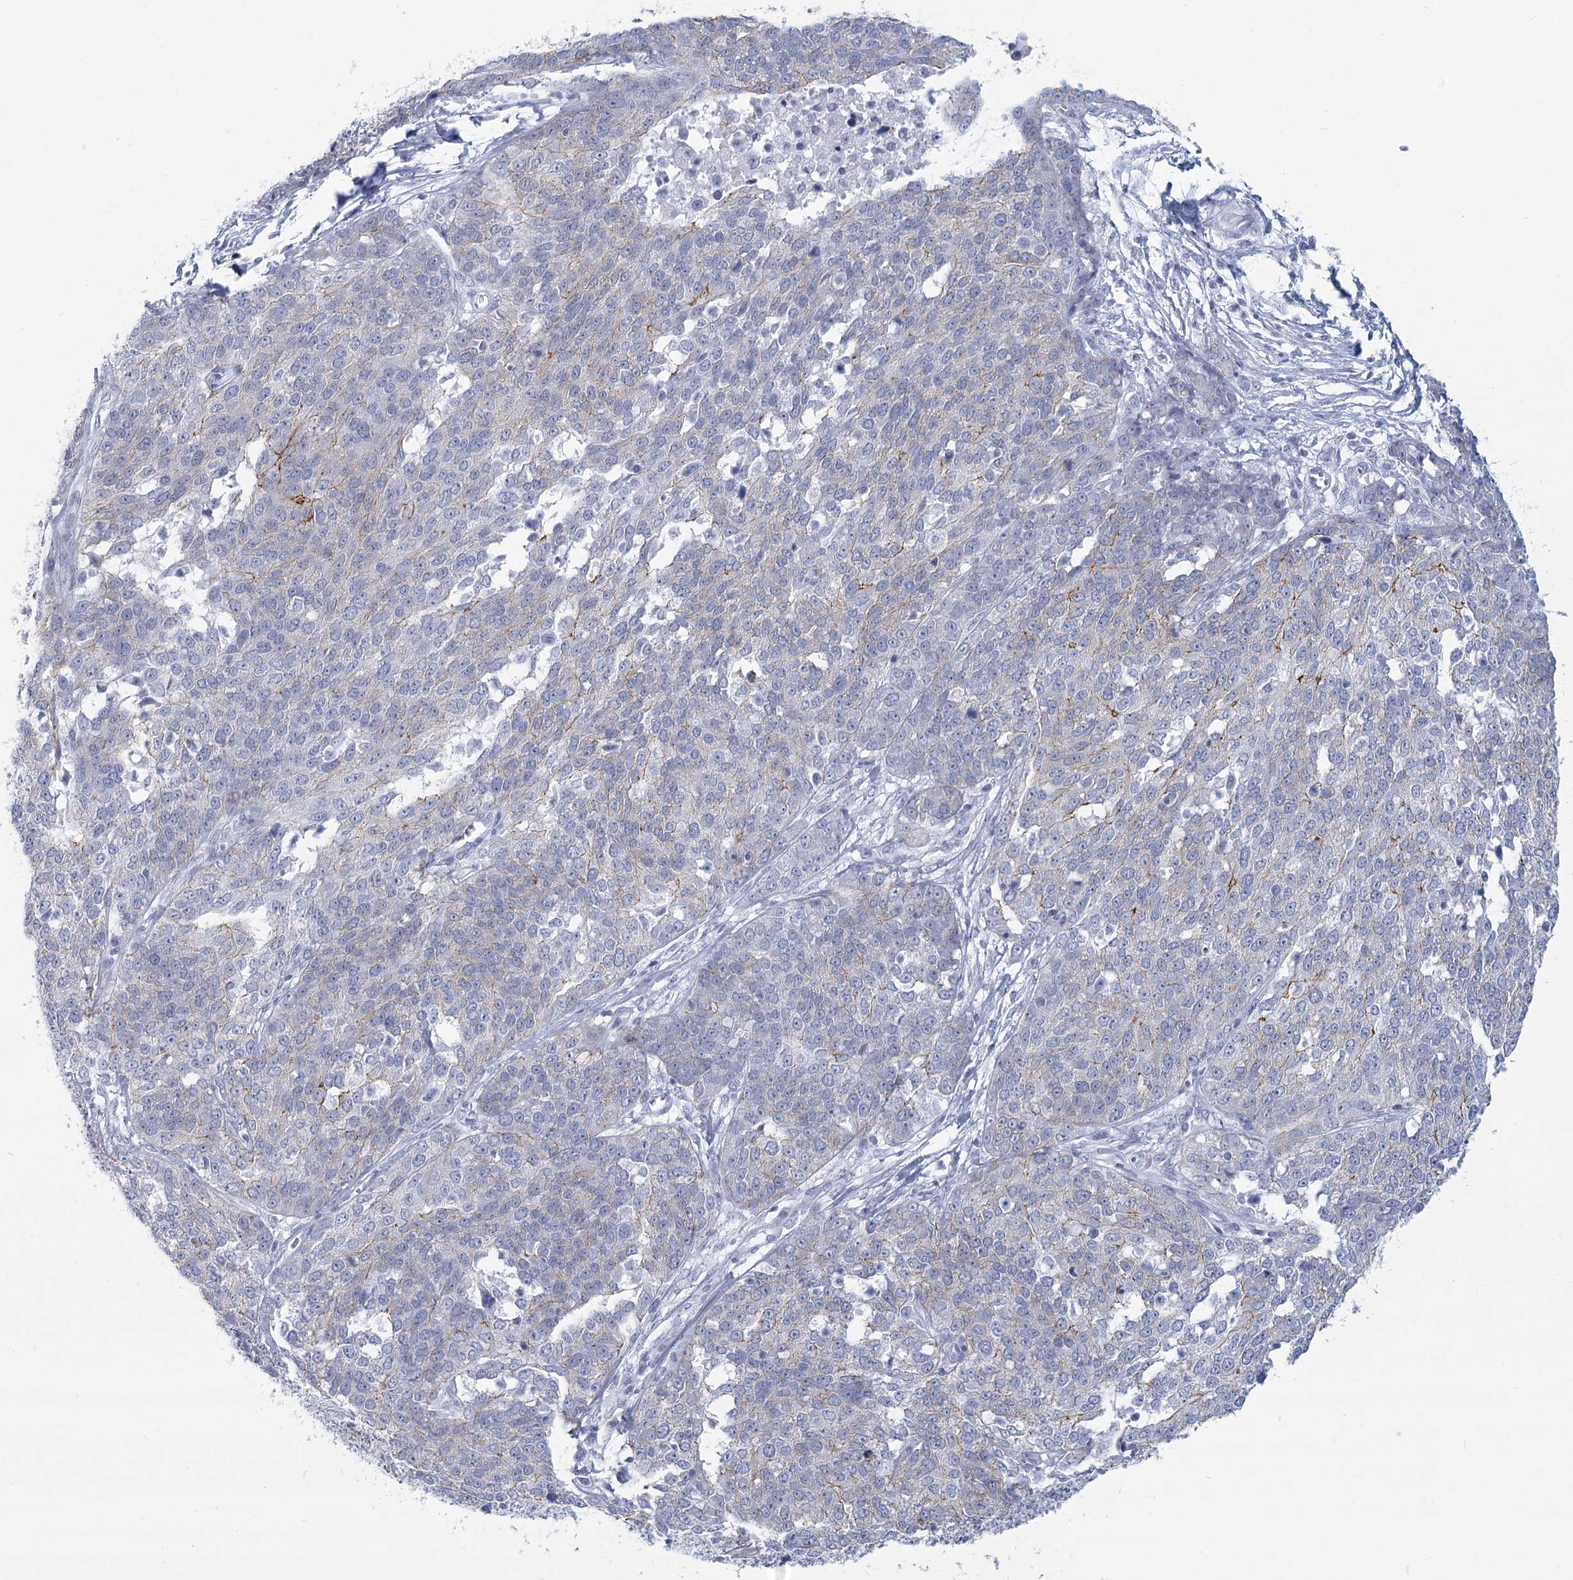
{"staining": {"intensity": "negative", "quantity": "none", "location": "none"}, "tissue": "ovarian cancer", "cell_type": "Tumor cells", "image_type": "cancer", "snomed": [{"axis": "morphology", "description": "Cystadenocarcinoma, serous, NOS"}, {"axis": "topography", "description": "Ovary"}], "caption": "DAB immunohistochemical staining of human ovarian serous cystadenocarcinoma shows no significant expression in tumor cells.", "gene": "WNT8B", "patient": {"sex": "female", "age": 44}}